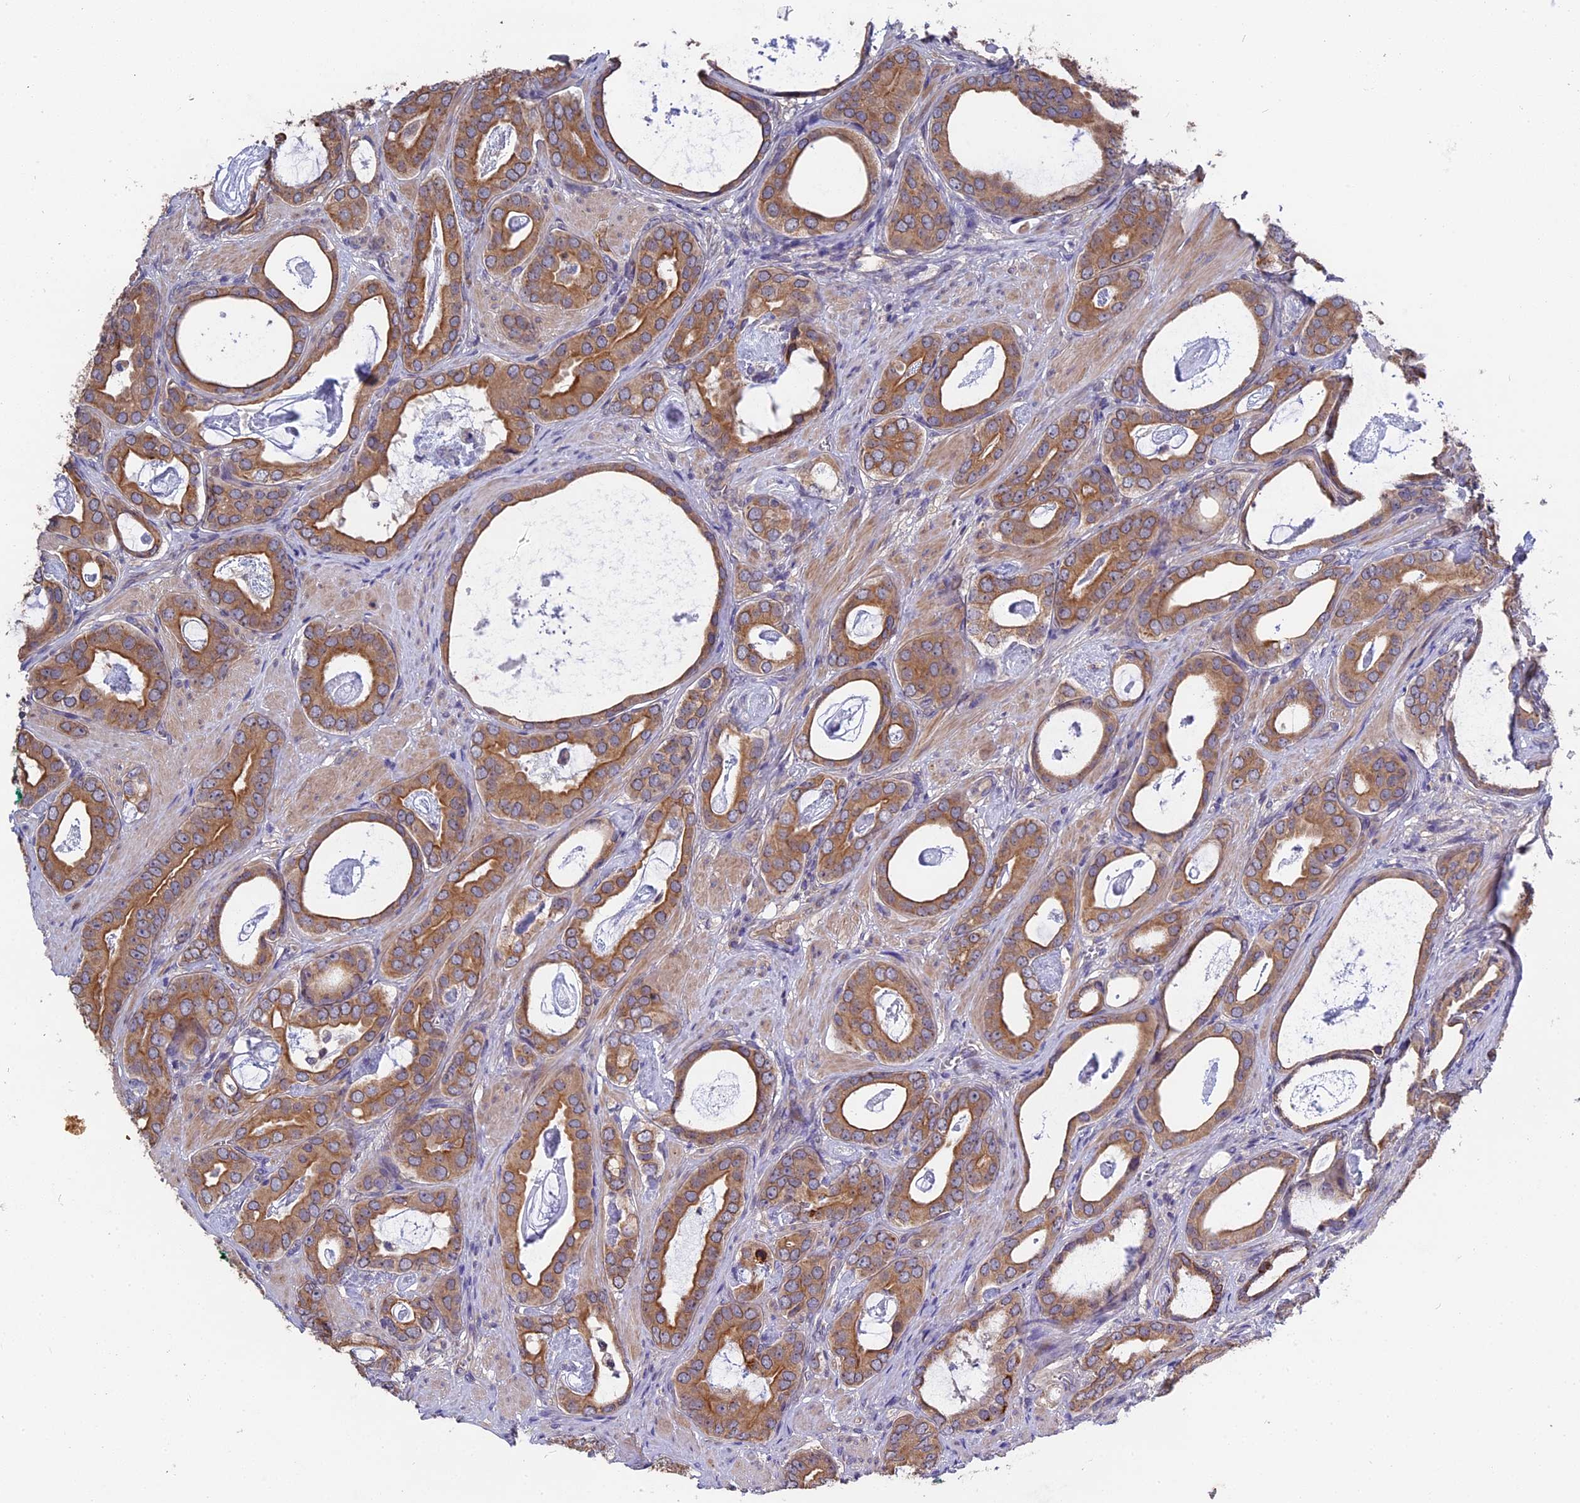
{"staining": {"intensity": "moderate", "quantity": ">75%", "location": "cytoplasmic/membranous"}, "tissue": "prostate cancer", "cell_type": "Tumor cells", "image_type": "cancer", "snomed": [{"axis": "morphology", "description": "Adenocarcinoma, Low grade"}, {"axis": "topography", "description": "Prostate"}], "caption": "Brown immunohistochemical staining in prostate cancer (adenocarcinoma (low-grade)) reveals moderate cytoplasmic/membranous positivity in about >75% of tumor cells.", "gene": "ZCCHC2", "patient": {"sex": "male", "age": 71}}